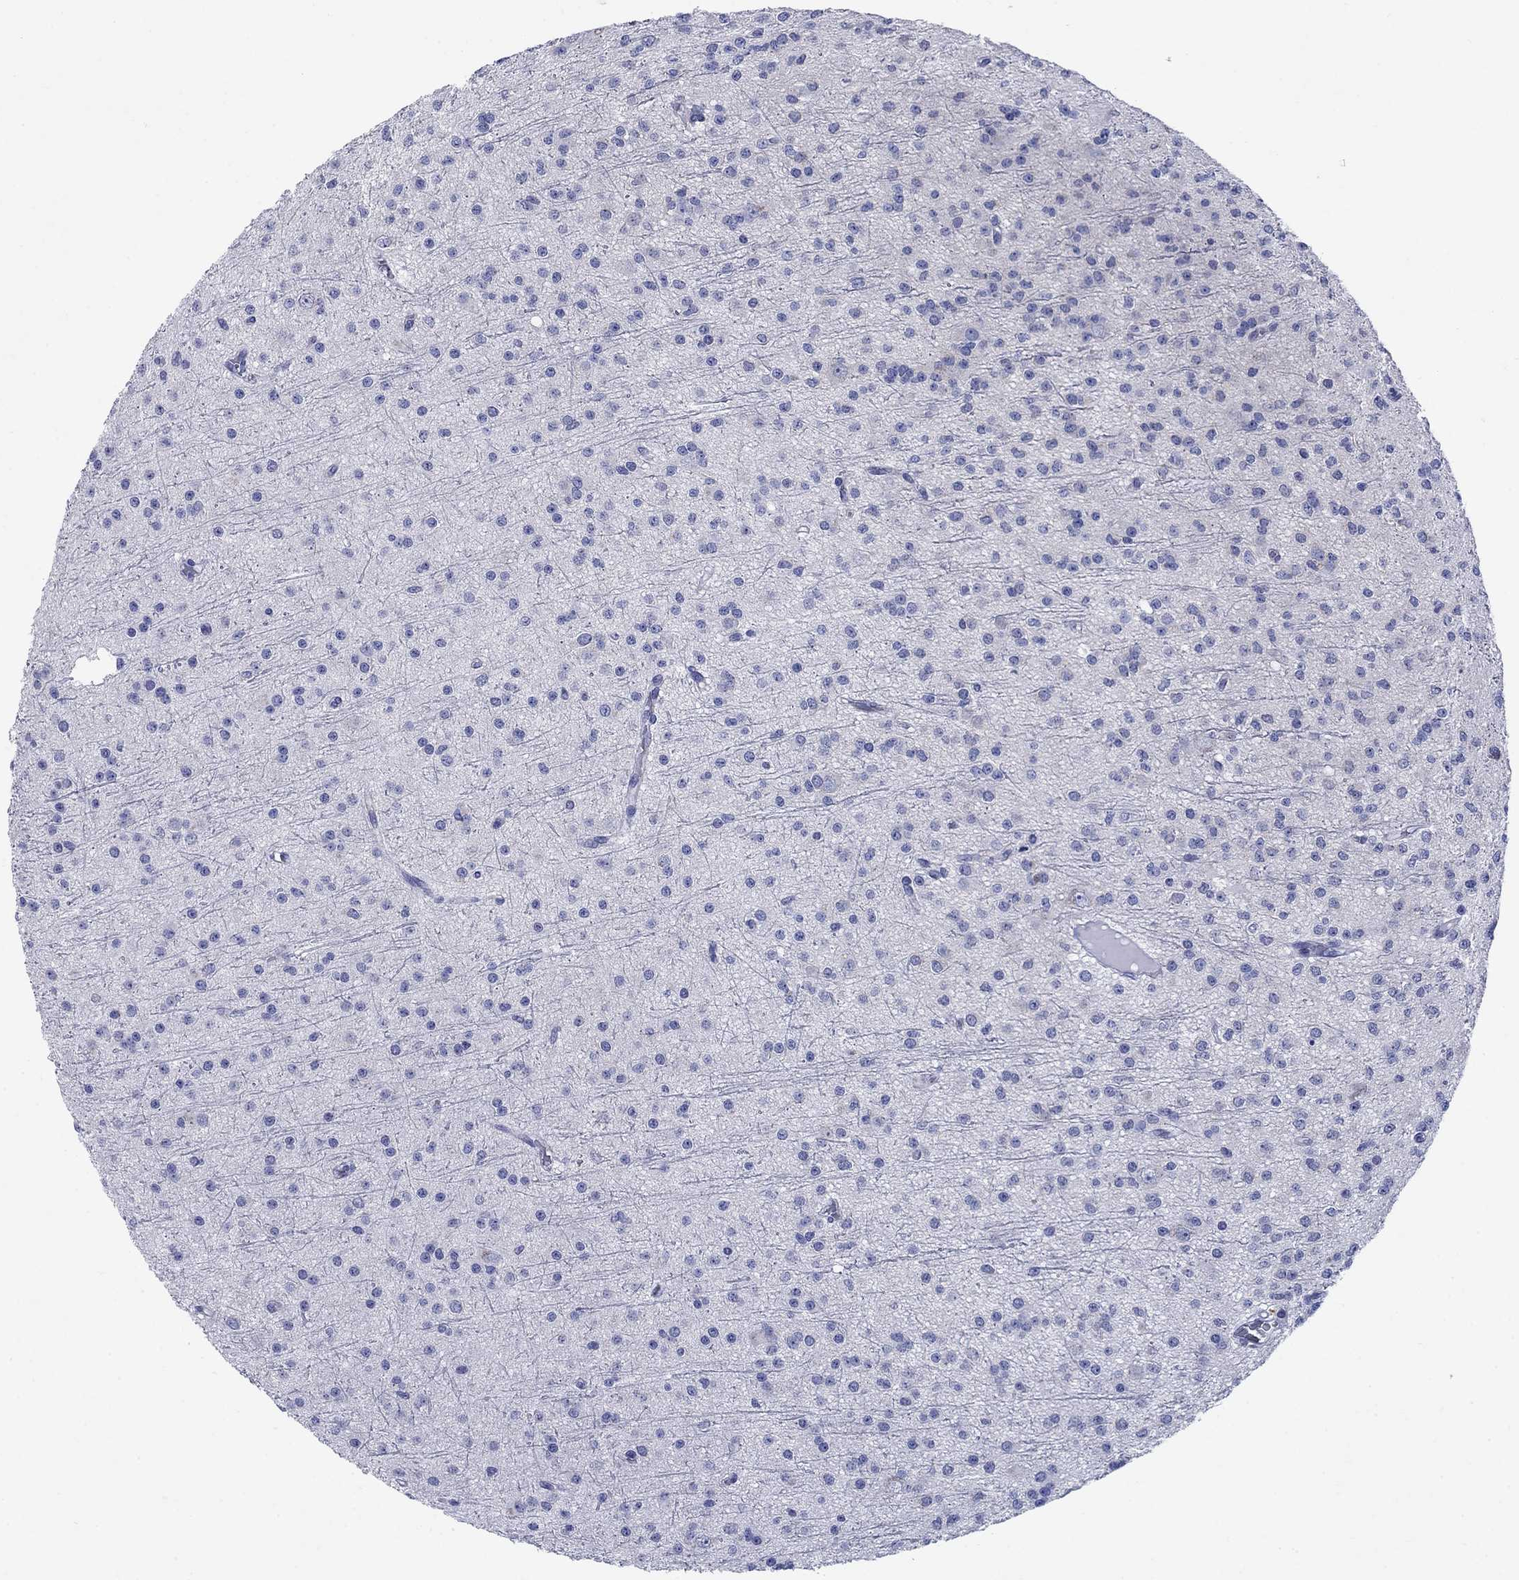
{"staining": {"intensity": "negative", "quantity": "none", "location": "none"}, "tissue": "glioma", "cell_type": "Tumor cells", "image_type": "cancer", "snomed": [{"axis": "morphology", "description": "Glioma, malignant, Low grade"}, {"axis": "topography", "description": "Brain"}], "caption": "Malignant low-grade glioma was stained to show a protein in brown. There is no significant positivity in tumor cells.", "gene": "SULT2B1", "patient": {"sex": "male", "age": 27}}